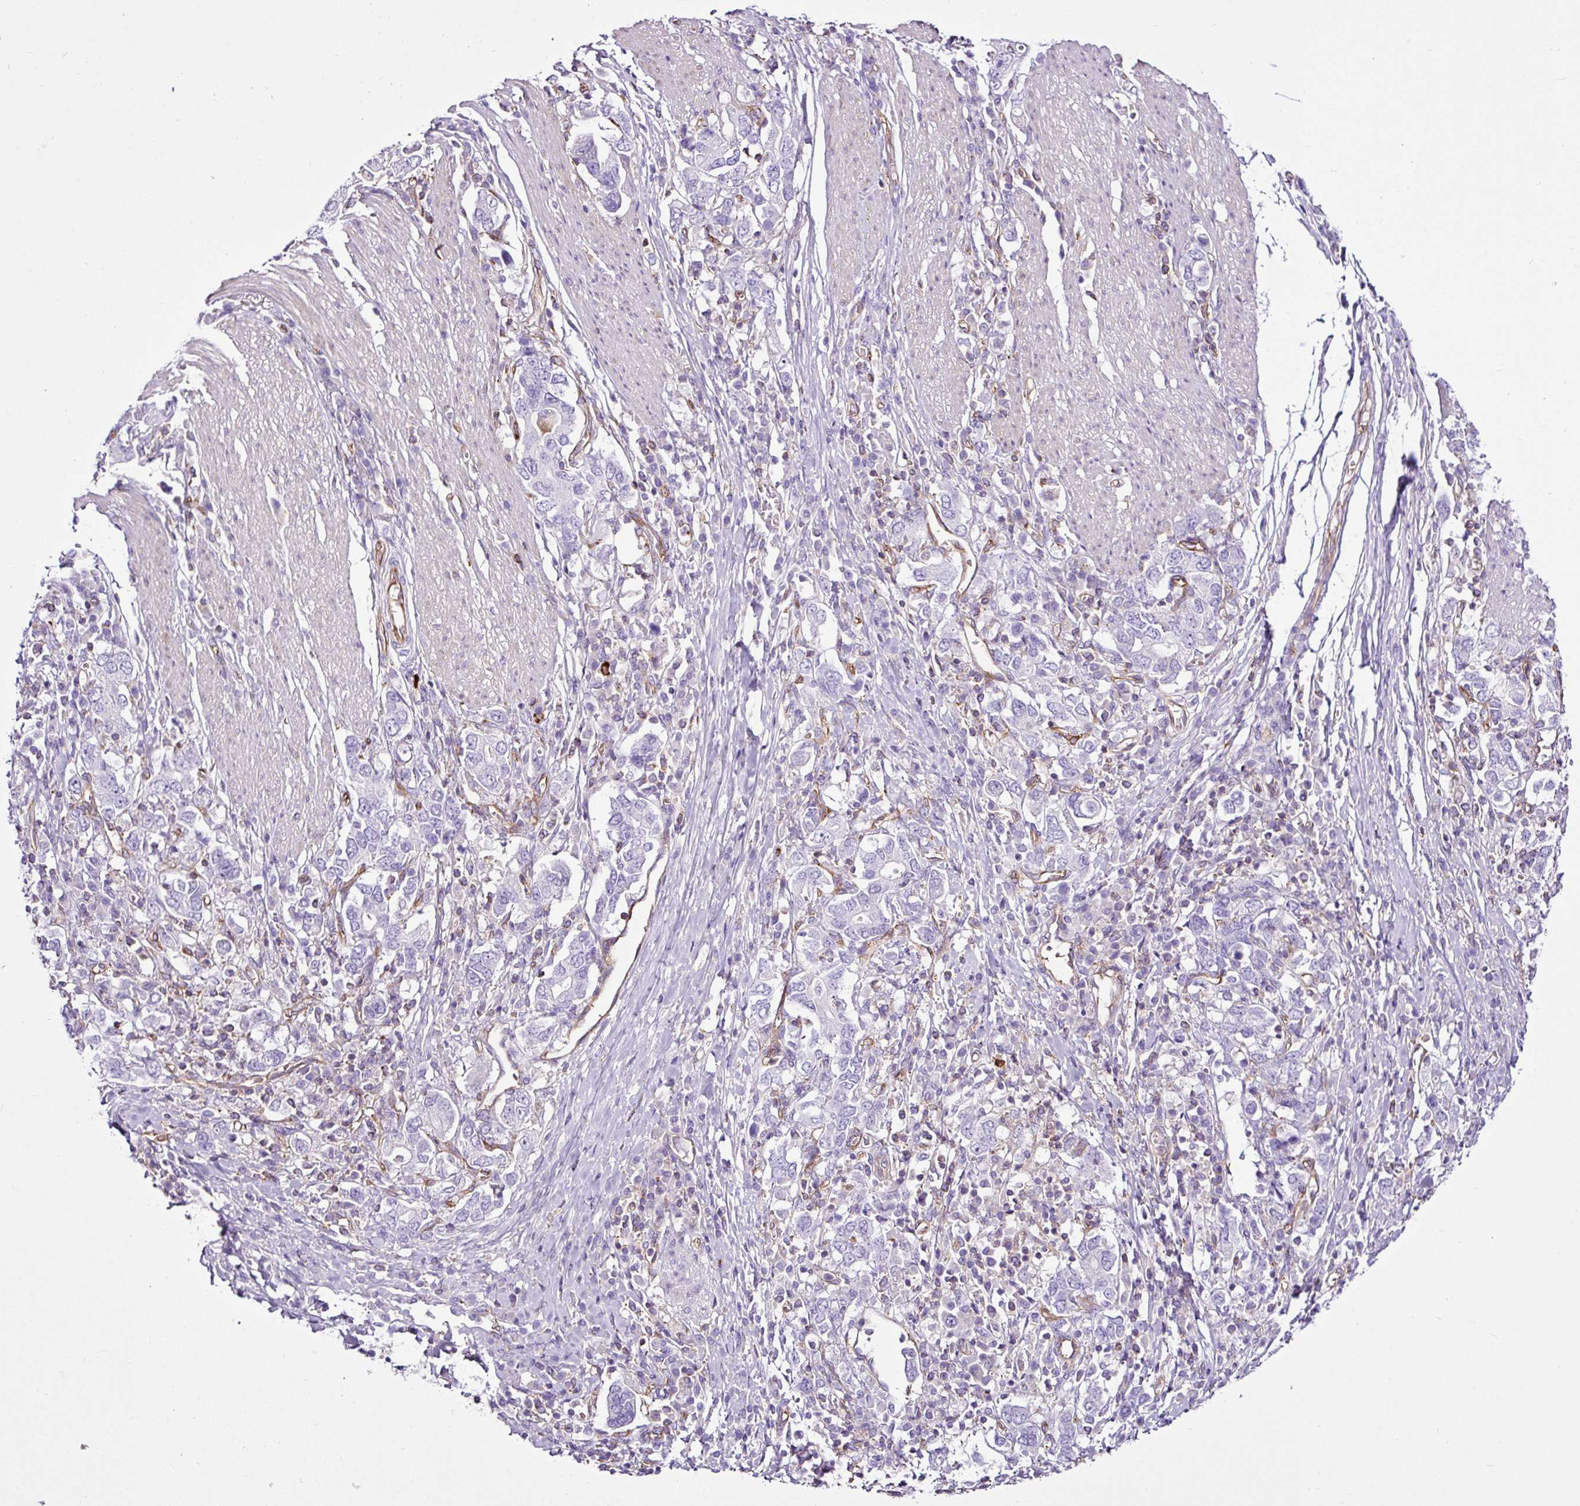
{"staining": {"intensity": "negative", "quantity": "none", "location": "none"}, "tissue": "stomach cancer", "cell_type": "Tumor cells", "image_type": "cancer", "snomed": [{"axis": "morphology", "description": "Adenocarcinoma, NOS"}, {"axis": "topography", "description": "Stomach, upper"}, {"axis": "topography", "description": "Stomach"}], "caption": "Stomach cancer (adenocarcinoma) stained for a protein using IHC exhibits no positivity tumor cells.", "gene": "EME2", "patient": {"sex": "male", "age": 62}}